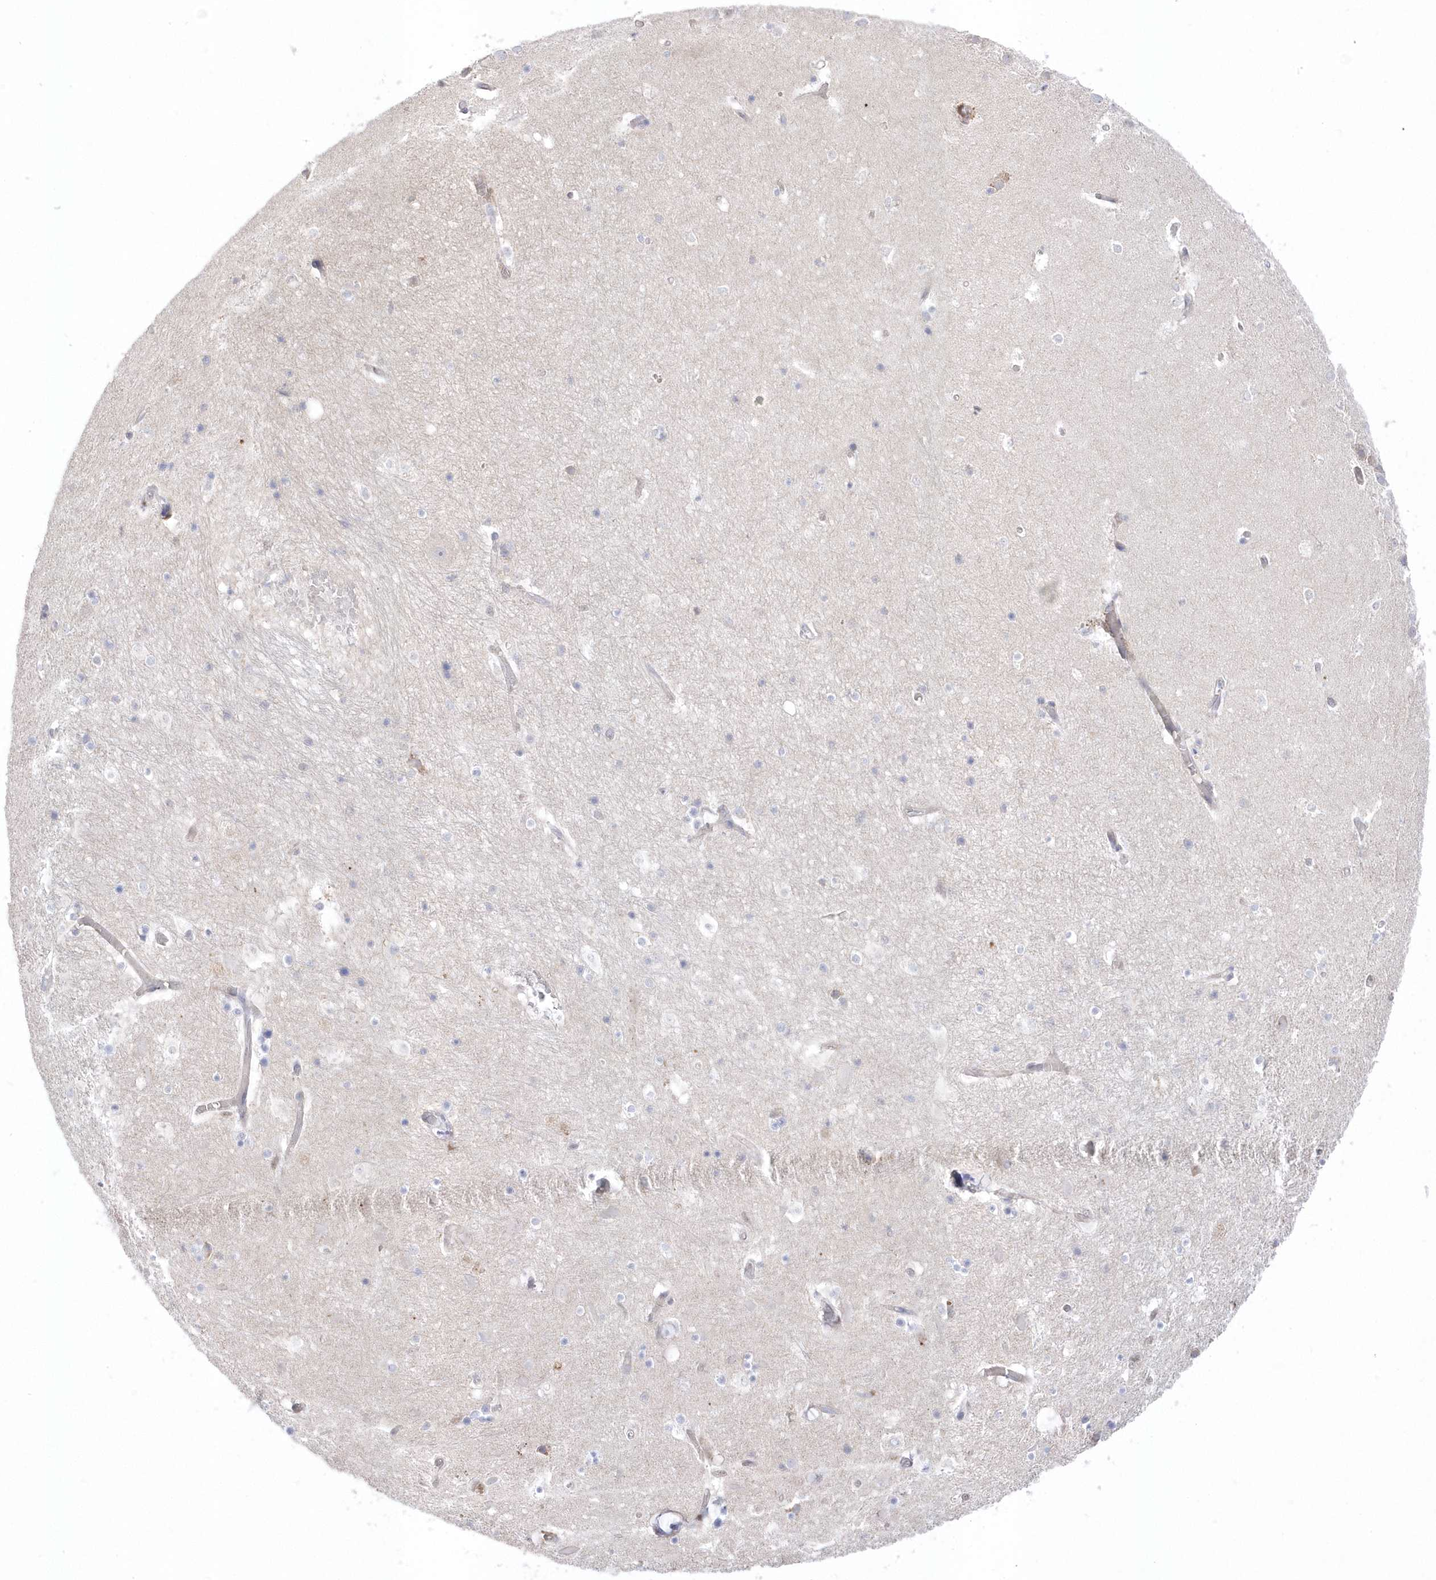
{"staining": {"intensity": "negative", "quantity": "none", "location": "none"}, "tissue": "hippocampus", "cell_type": "Glial cells", "image_type": "normal", "snomed": [{"axis": "morphology", "description": "Normal tissue, NOS"}, {"axis": "topography", "description": "Hippocampus"}], "caption": "The micrograph shows no staining of glial cells in normal hippocampus. The staining is performed using DAB brown chromogen with nuclei counter-stained in using hematoxylin.", "gene": "GTPBP6", "patient": {"sex": "female", "age": 52}}